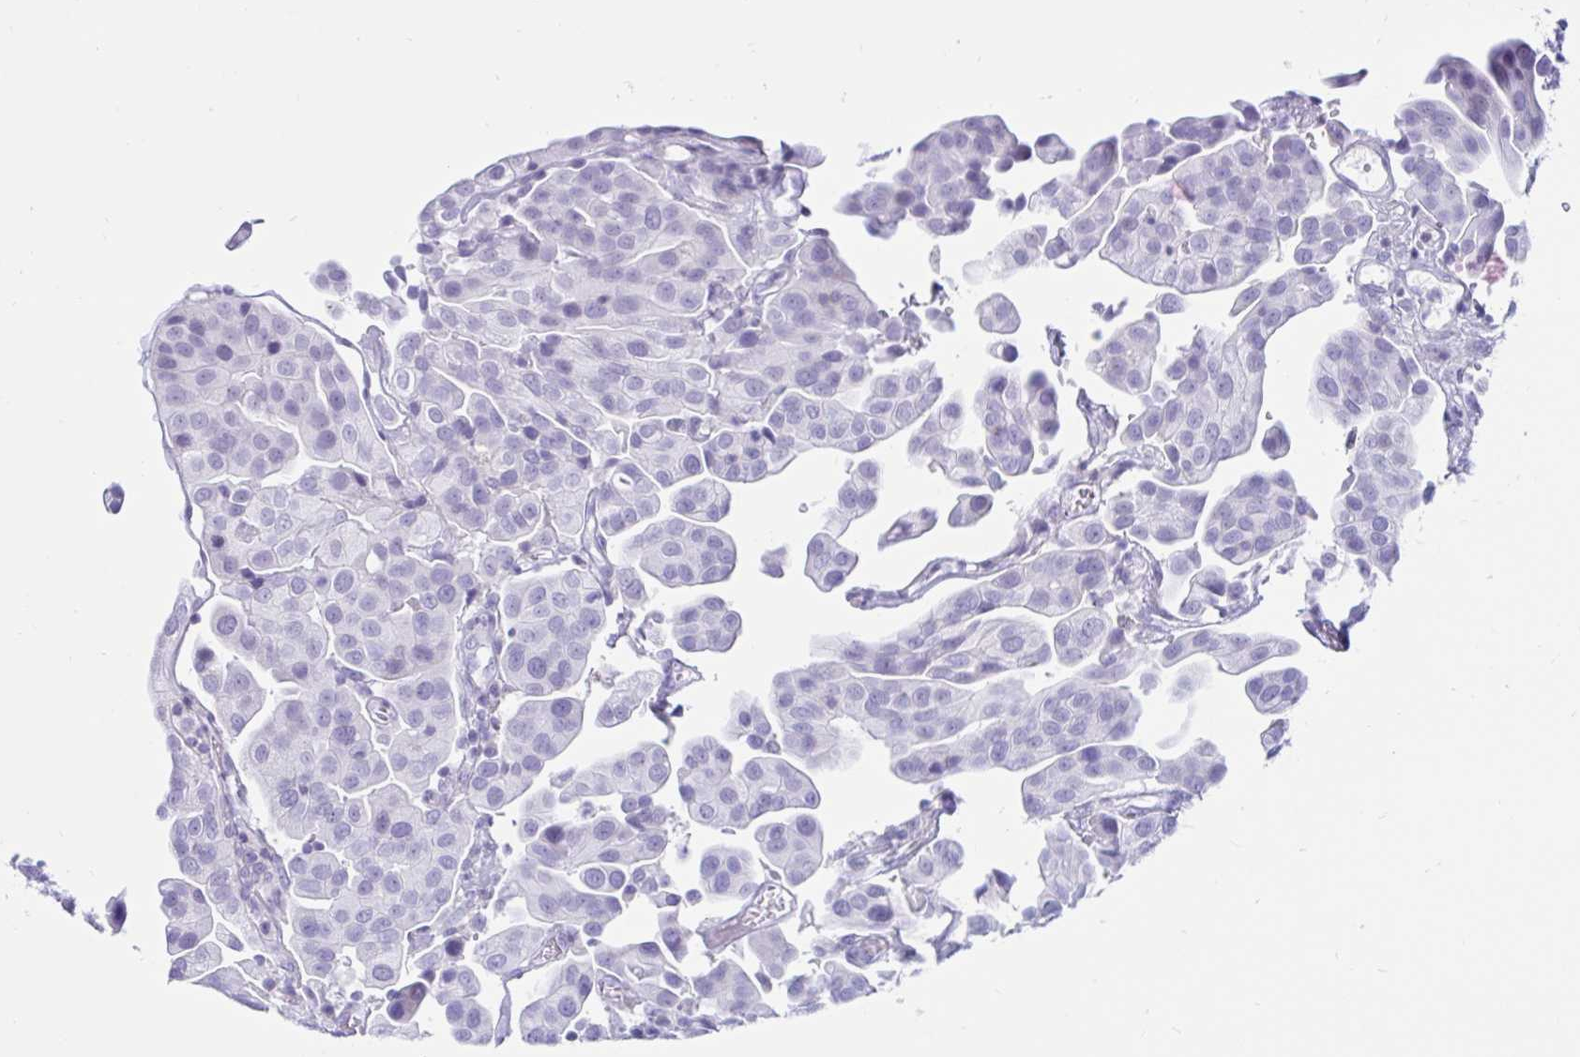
{"staining": {"intensity": "negative", "quantity": "none", "location": "none"}, "tissue": "renal cancer", "cell_type": "Tumor cells", "image_type": "cancer", "snomed": [{"axis": "morphology", "description": "Adenocarcinoma, NOS"}, {"axis": "topography", "description": "Urinary bladder"}], "caption": "Tumor cells are negative for protein expression in human renal cancer.", "gene": "BEST1", "patient": {"sex": "male", "age": 61}}